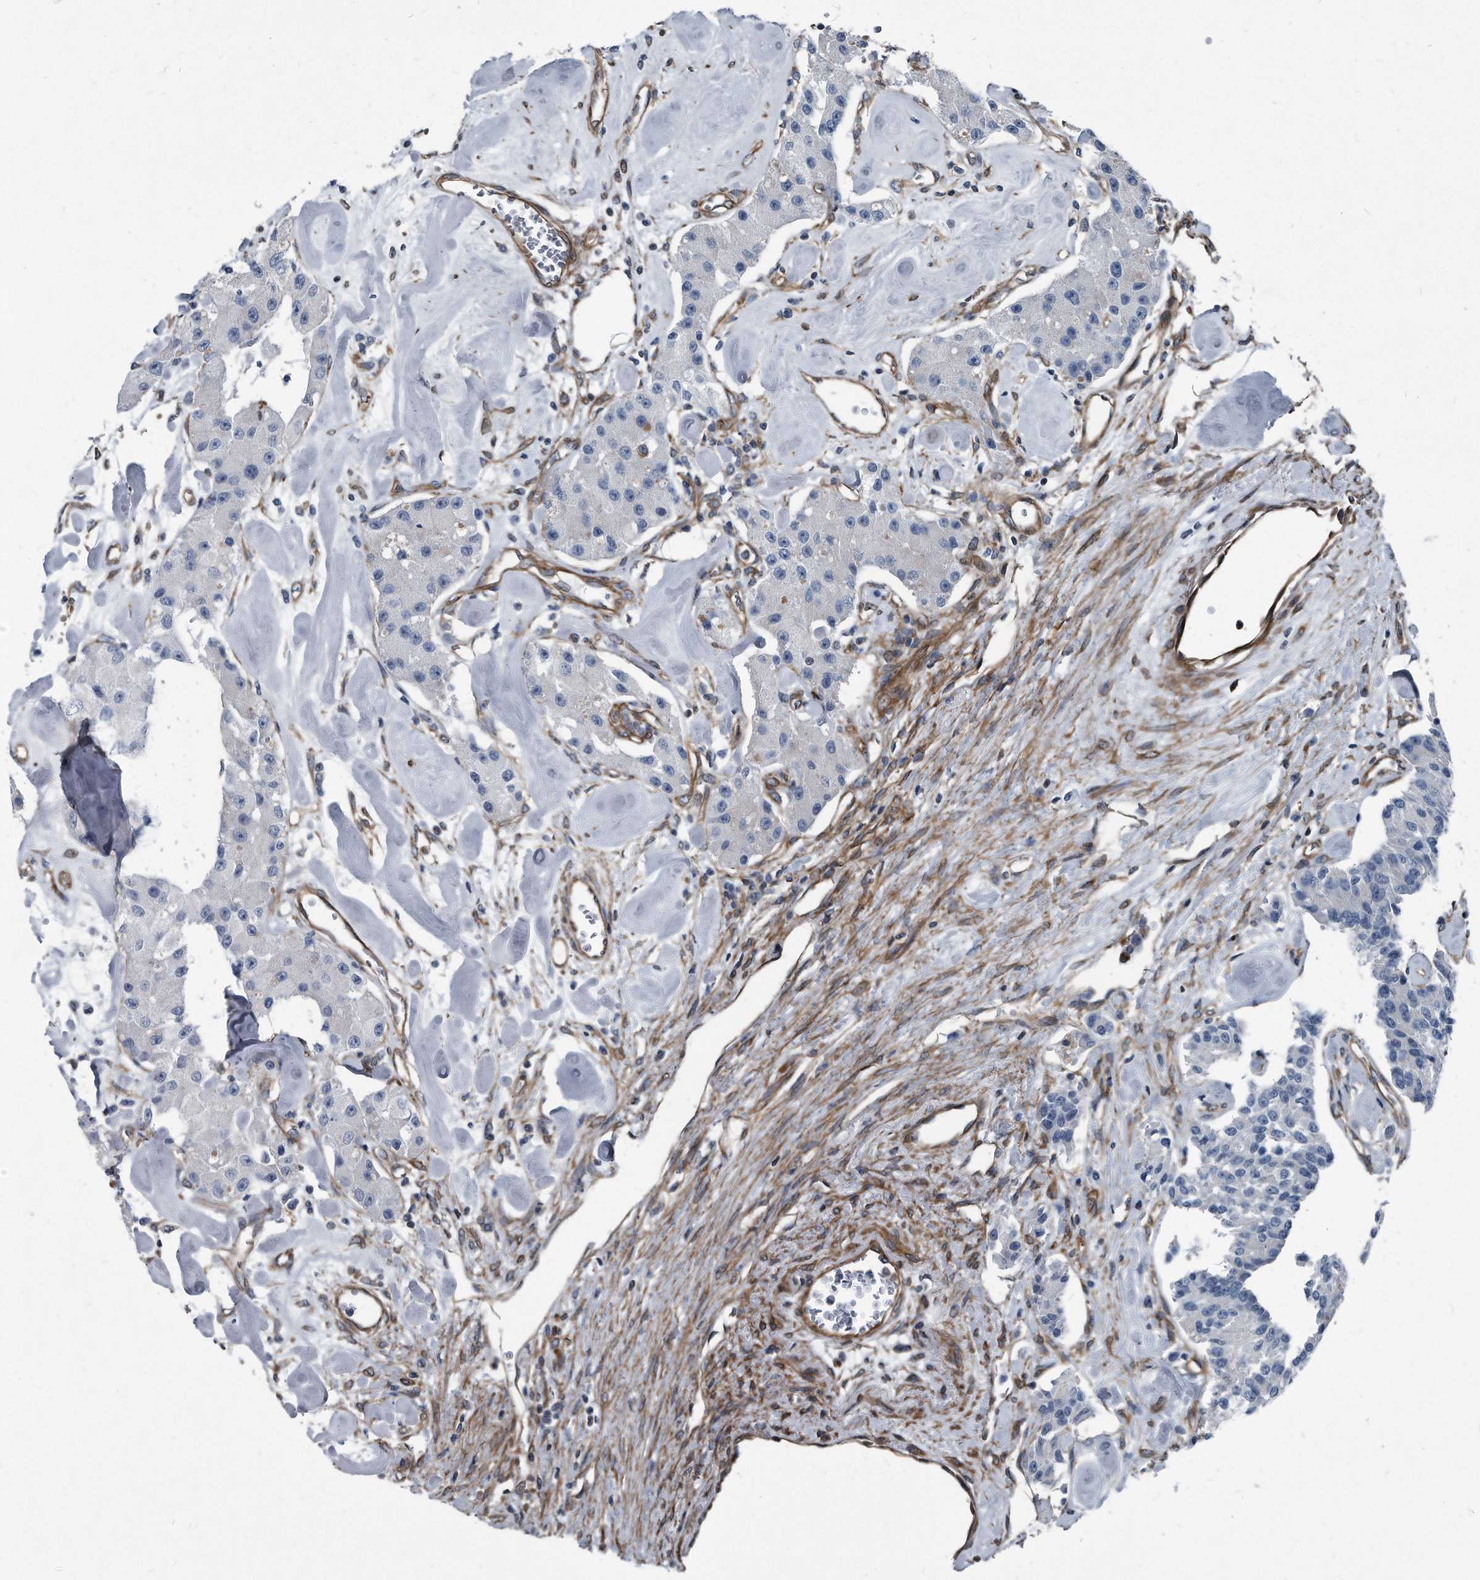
{"staining": {"intensity": "negative", "quantity": "none", "location": "none"}, "tissue": "carcinoid", "cell_type": "Tumor cells", "image_type": "cancer", "snomed": [{"axis": "morphology", "description": "Carcinoid, malignant, NOS"}, {"axis": "topography", "description": "Pancreas"}], "caption": "Tumor cells are negative for protein expression in human carcinoid (malignant).", "gene": "PLEC", "patient": {"sex": "male", "age": 41}}